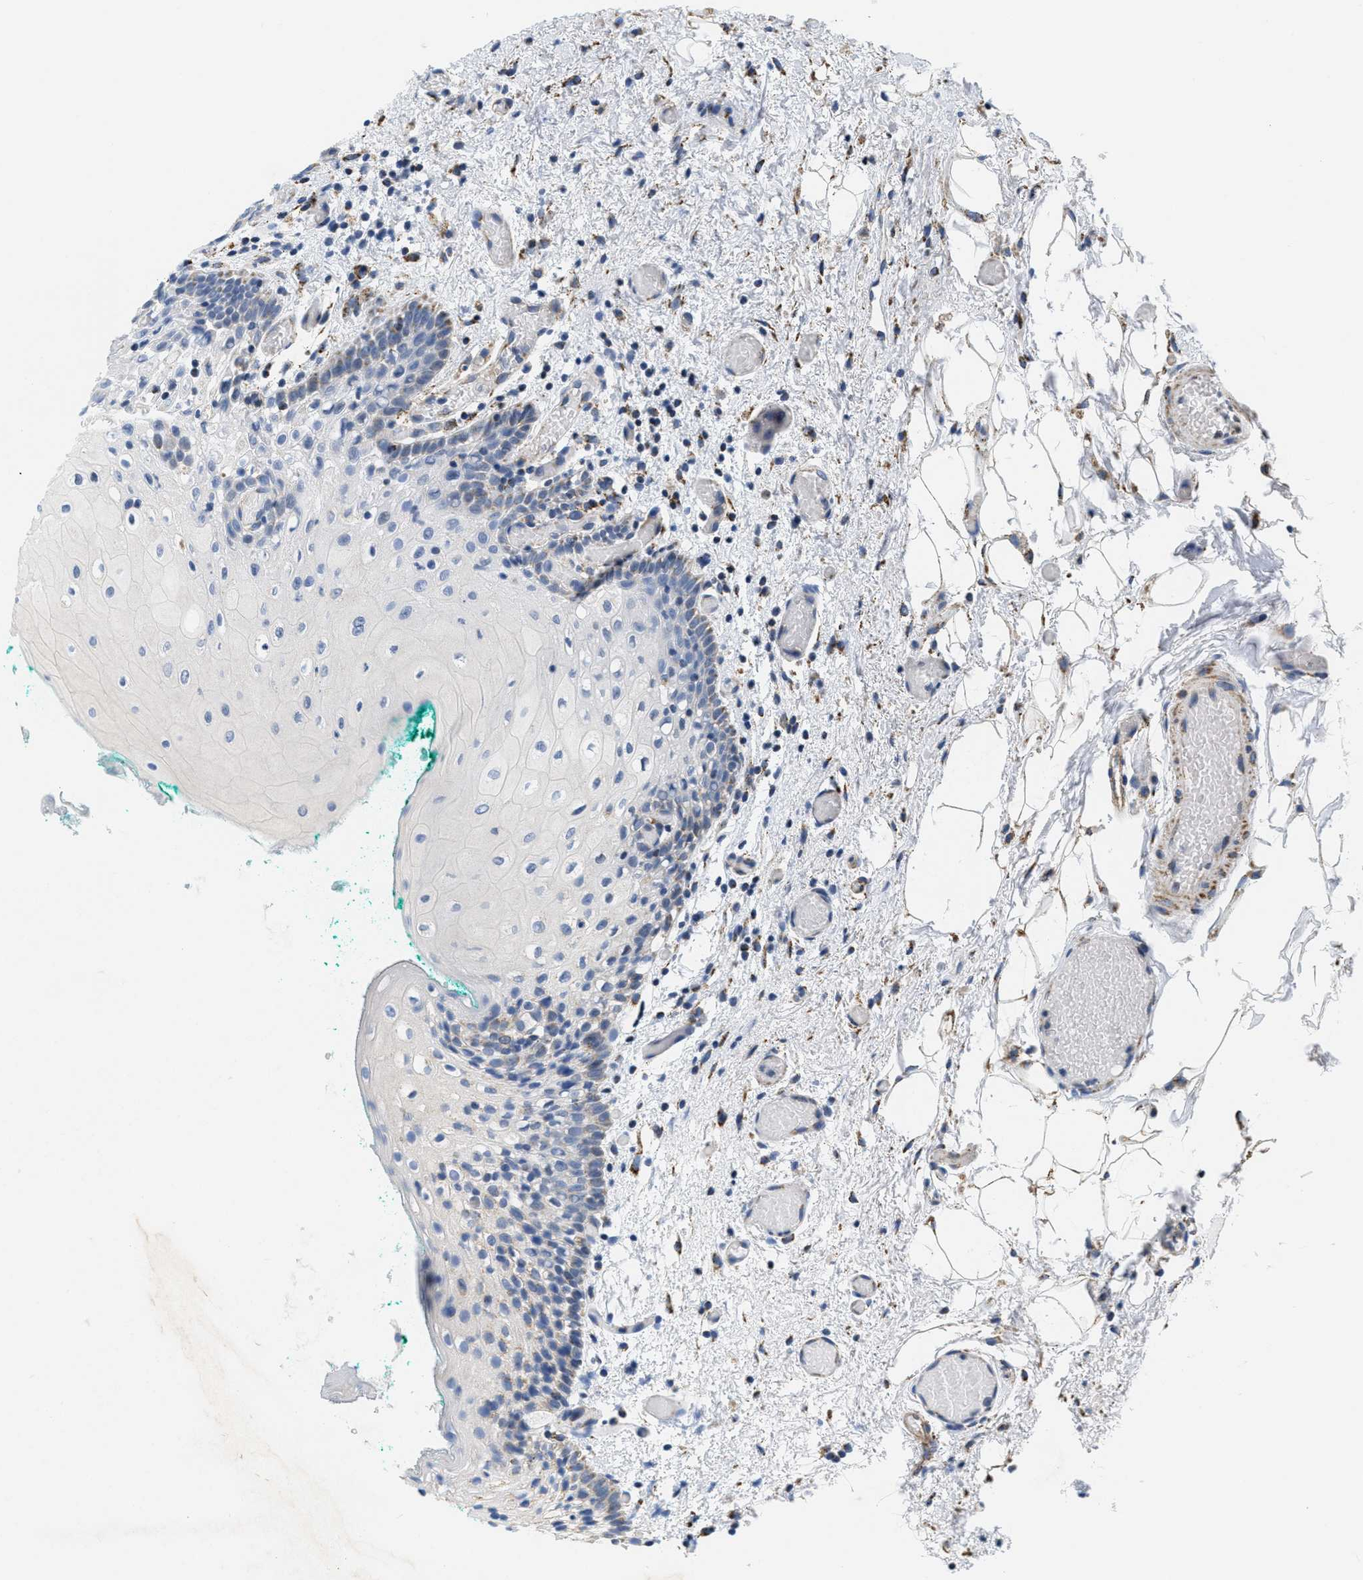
{"staining": {"intensity": "negative", "quantity": "none", "location": "none"}, "tissue": "oral mucosa", "cell_type": "Squamous epithelial cells", "image_type": "normal", "snomed": [{"axis": "morphology", "description": "Normal tissue, NOS"}, {"axis": "morphology", "description": "Squamous cell carcinoma, NOS"}, {"axis": "topography", "description": "Oral tissue"}, {"axis": "topography", "description": "Salivary gland"}, {"axis": "topography", "description": "Head-Neck"}], "caption": "The micrograph demonstrates no significant staining in squamous epithelial cells of oral mucosa. The staining is performed using DAB (3,3'-diaminobenzidine) brown chromogen with nuclei counter-stained in using hematoxylin.", "gene": "KCNJ5", "patient": {"sex": "female", "age": 62}}